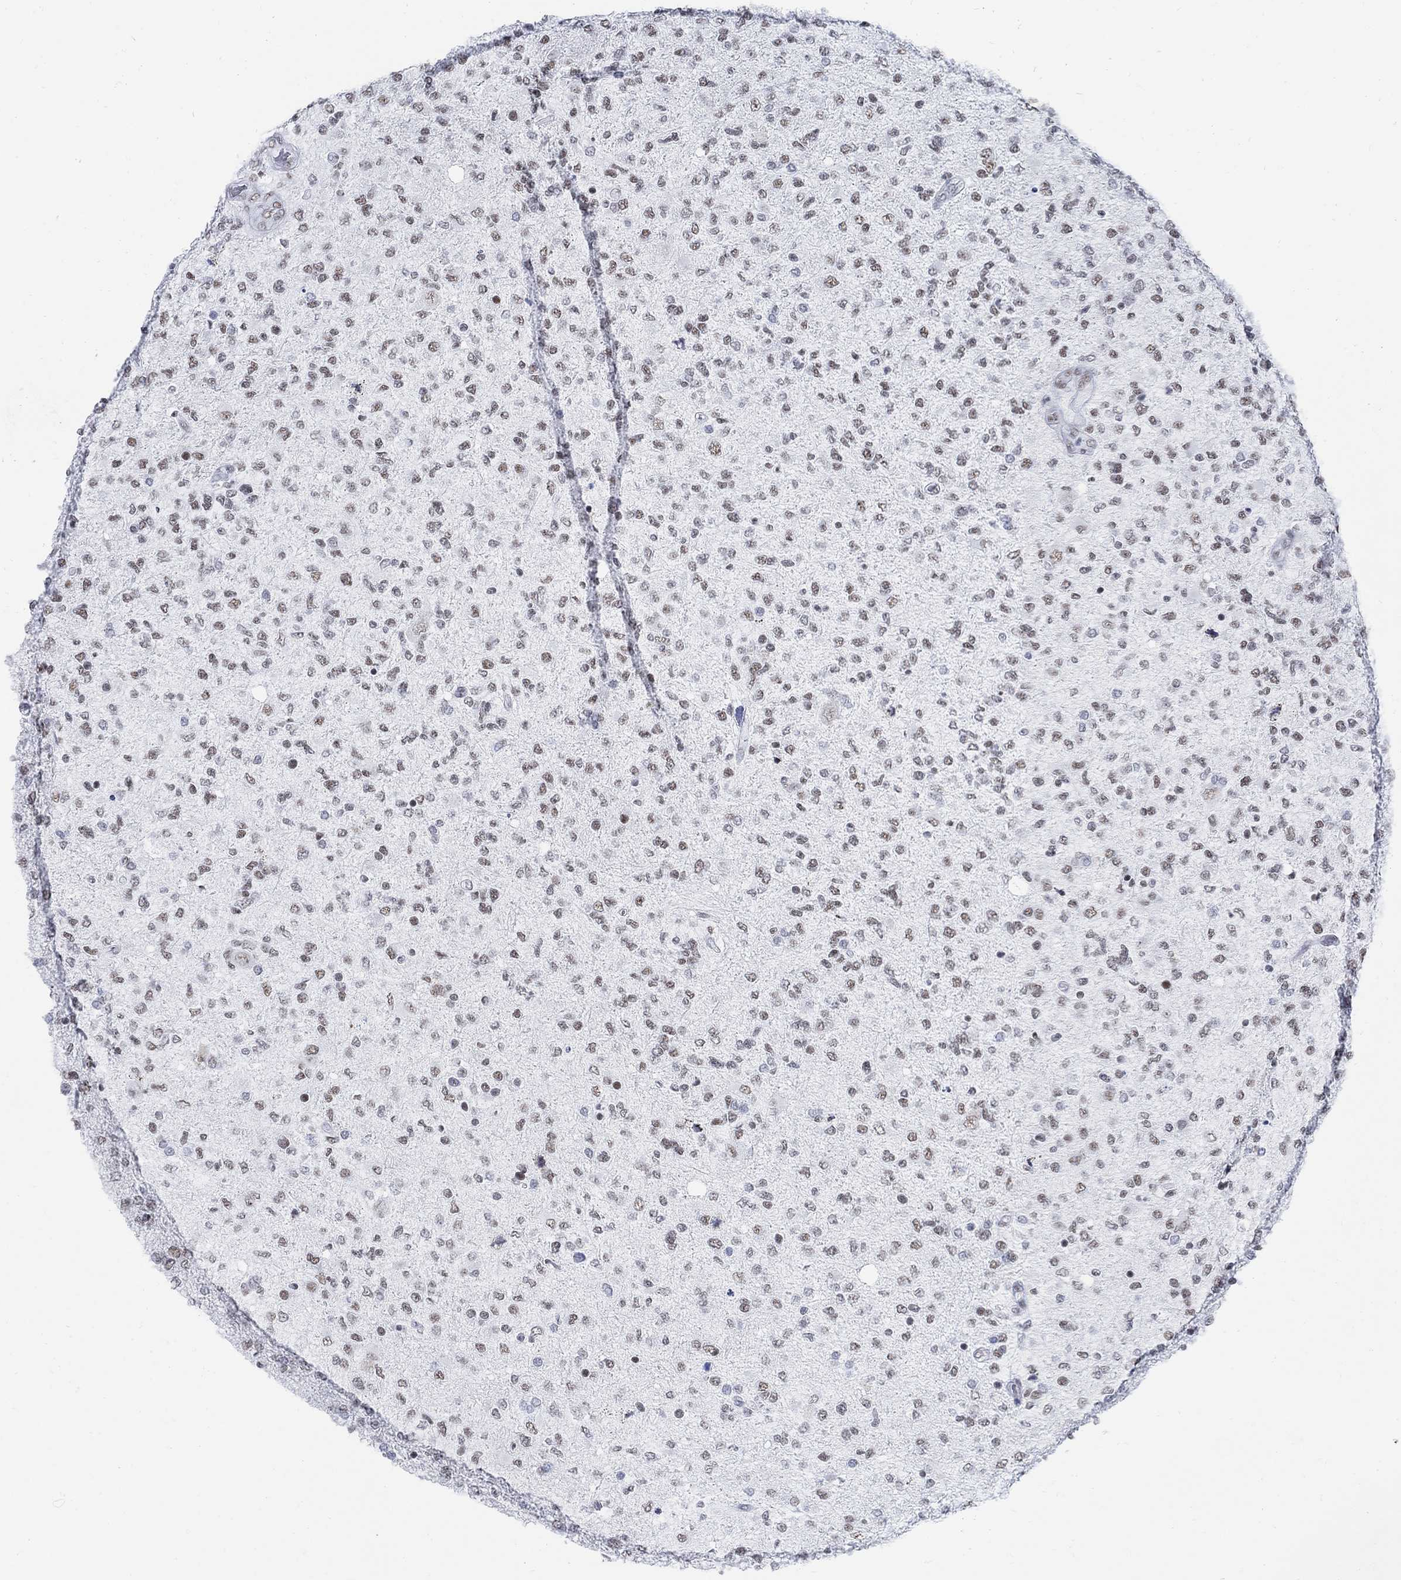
{"staining": {"intensity": "weak", "quantity": ">75%", "location": "nuclear"}, "tissue": "glioma", "cell_type": "Tumor cells", "image_type": "cancer", "snomed": [{"axis": "morphology", "description": "Glioma, malignant, High grade"}, {"axis": "topography", "description": "Cerebral cortex"}], "caption": "About >75% of tumor cells in malignant glioma (high-grade) display weak nuclear protein positivity as visualized by brown immunohistochemical staining.", "gene": "DLK1", "patient": {"sex": "male", "age": 70}}